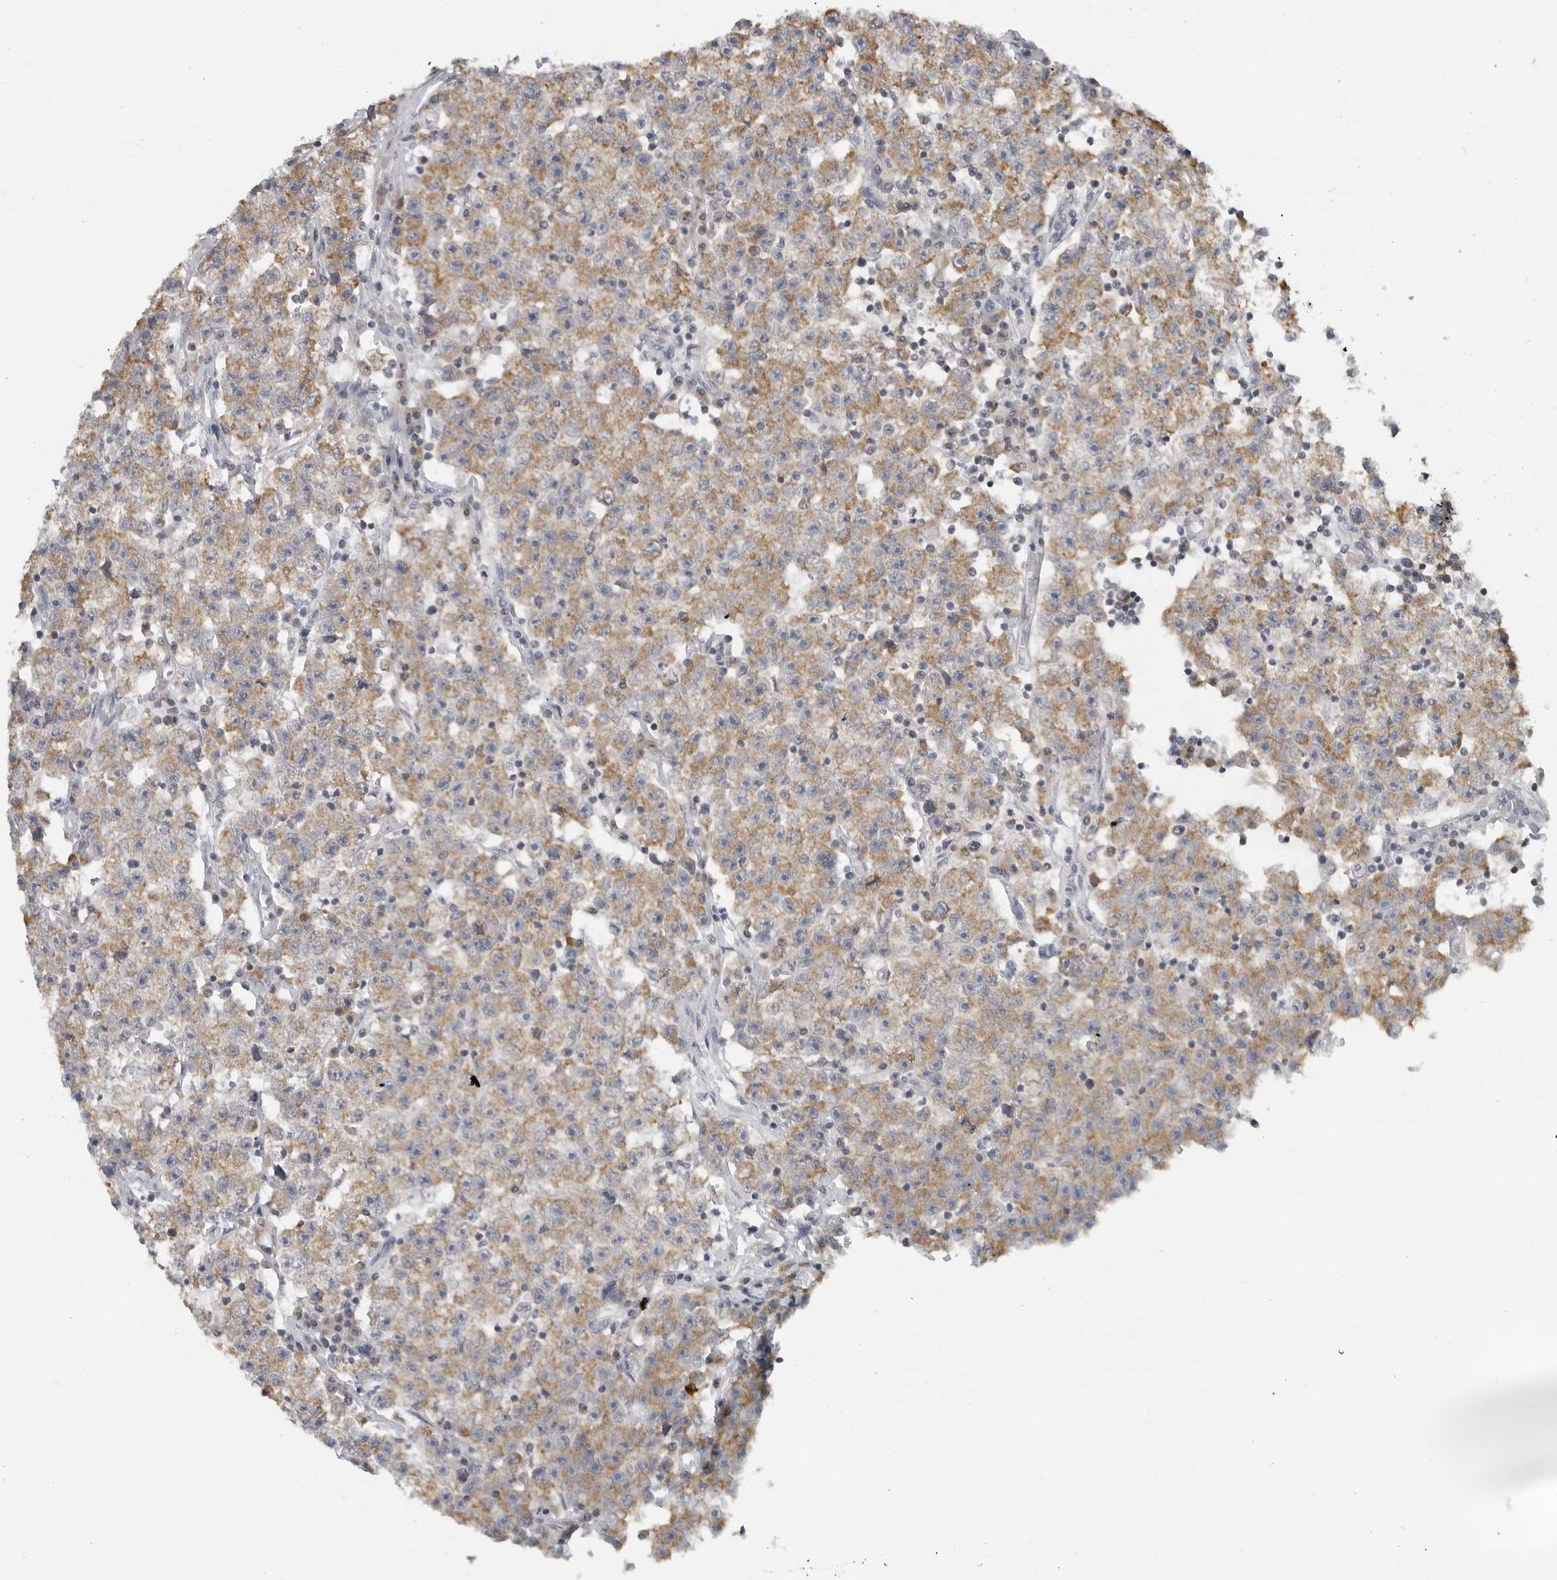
{"staining": {"intensity": "moderate", "quantity": ">75%", "location": "cytoplasmic/membranous"}, "tissue": "testis cancer", "cell_type": "Tumor cells", "image_type": "cancer", "snomed": [{"axis": "morphology", "description": "Seminoma, NOS"}, {"axis": "topography", "description": "Testis"}], "caption": "A medium amount of moderate cytoplasmic/membranous staining is present in approximately >75% of tumor cells in testis cancer tissue. The staining was performed using DAB, with brown indicating positive protein expression. Nuclei are stained blue with hematoxylin.", "gene": "IL12RB2", "patient": {"sex": "male", "age": 22}}